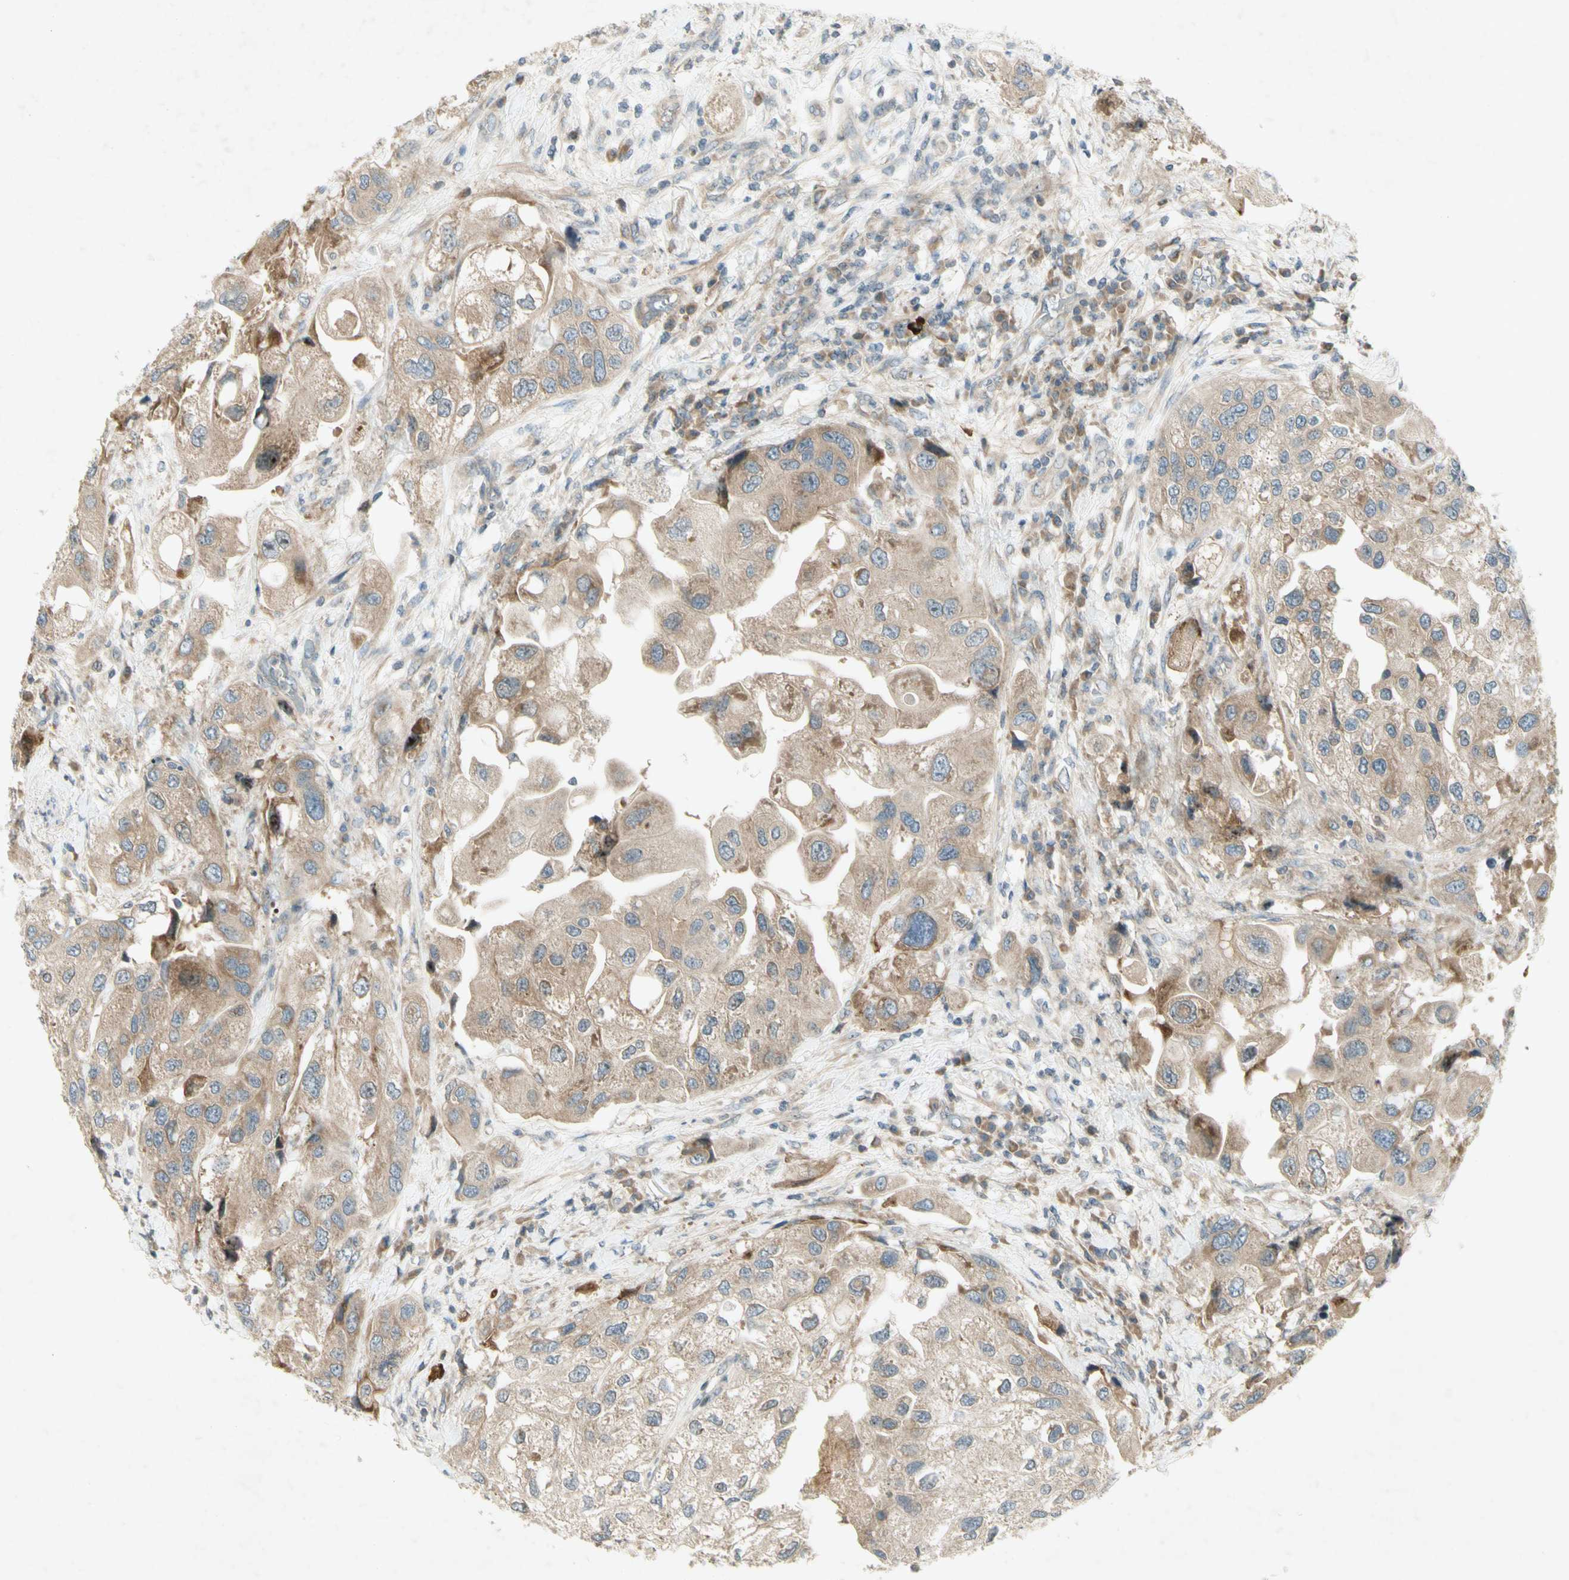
{"staining": {"intensity": "moderate", "quantity": "25%-75%", "location": "cytoplasmic/membranous"}, "tissue": "urothelial cancer", "cell_type": "Tumor cells", "image_type": "cancer", "snomed": [{"axis": "morphology", "description": "Urothelial carcinoma, High grade"}, {"axis": "topography", "description": "Urinary bladder"}], "caption": "Moderate cytoplasmic/membranous protein expression is appreciated in about 25%-75% of tumor cells in high-grade urothelial carcinoma. The staining was performed using DAB, with brown indicating positive protein expression. Nuclei are stained blue with hematoxylin.", "gene": "ETF1", "patient": {"sex": "female", "age": 64}}